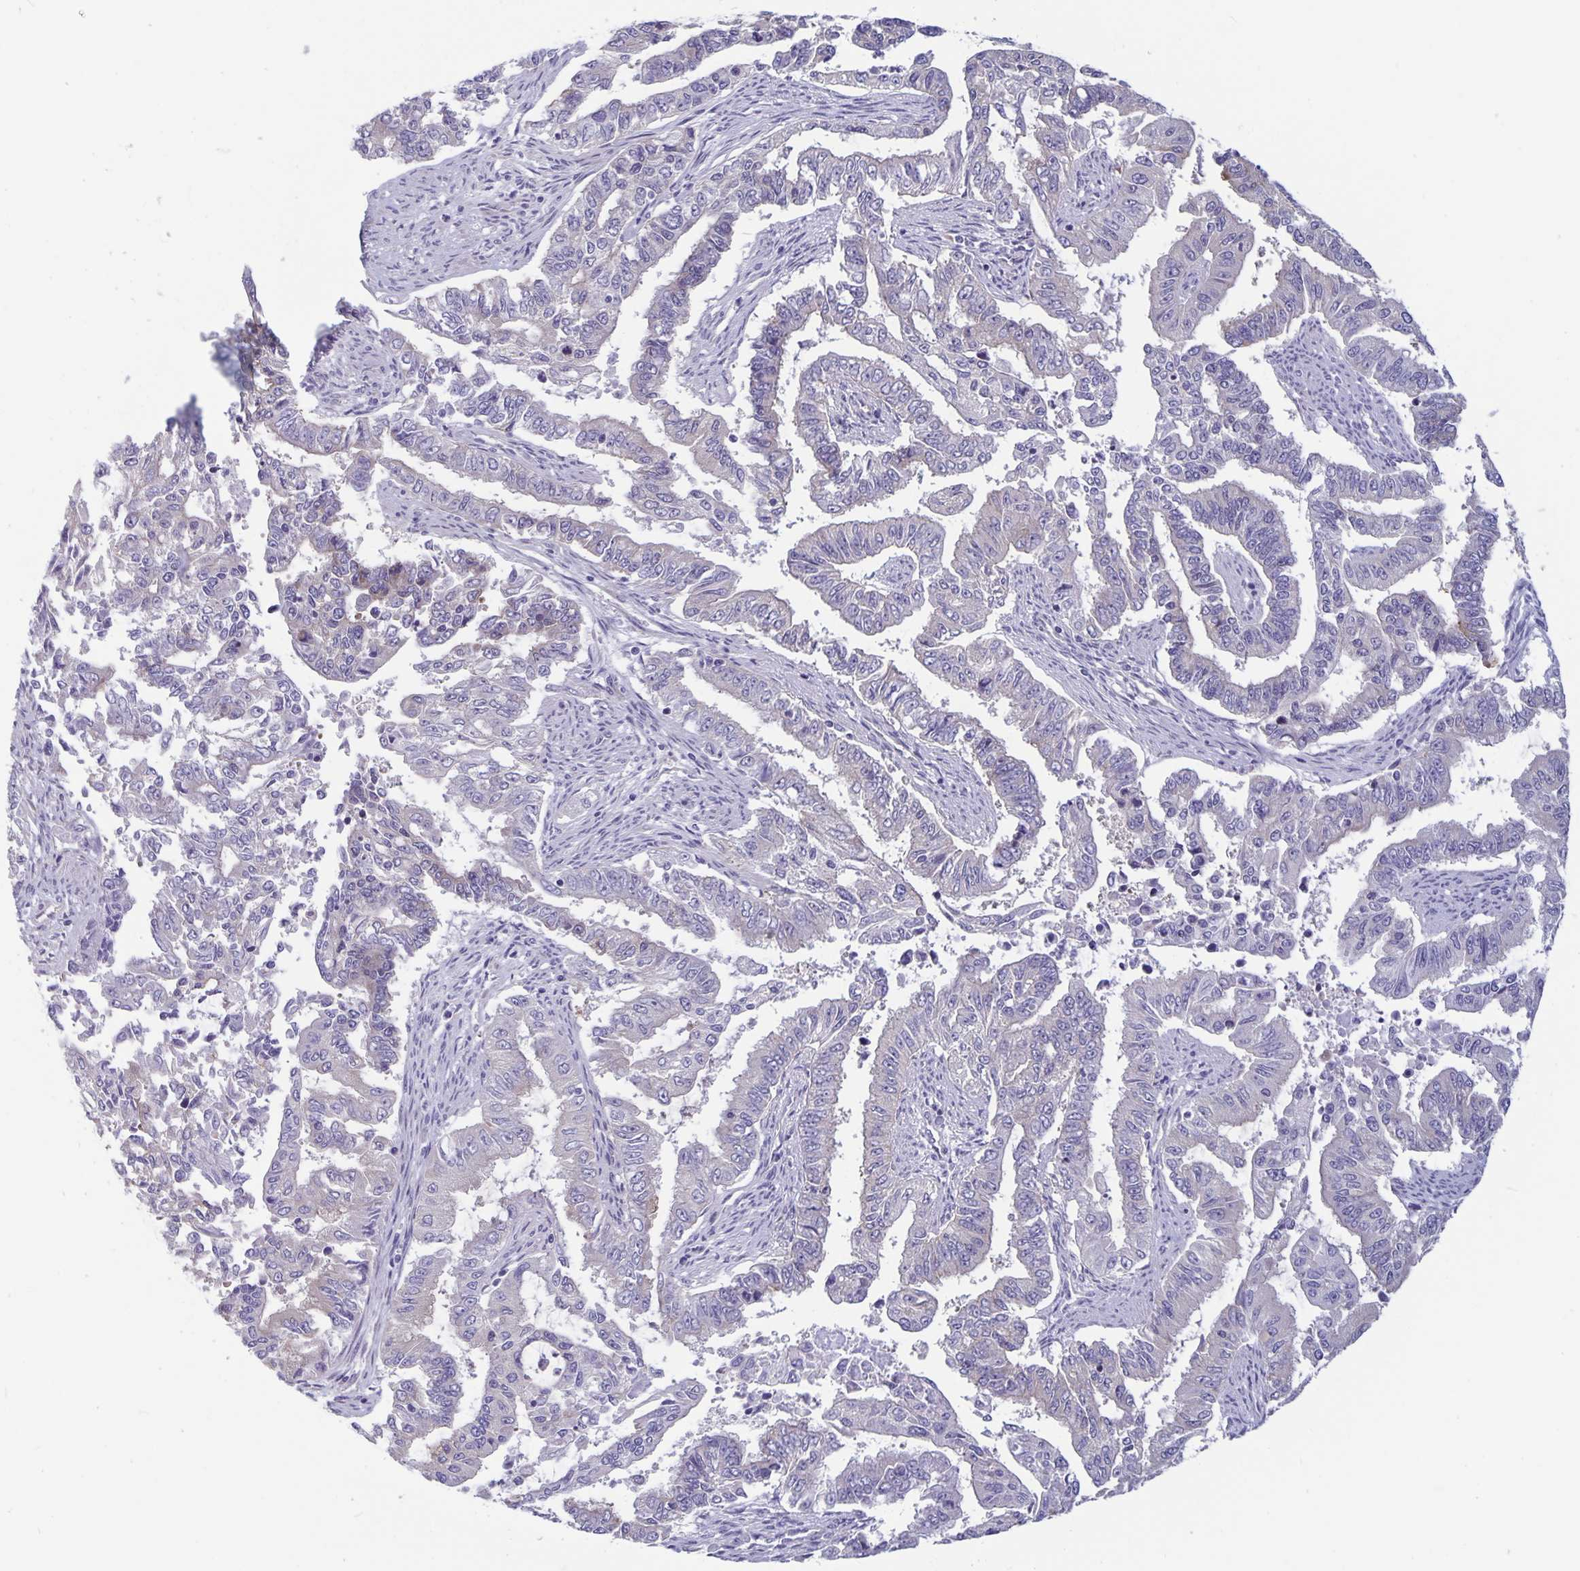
{"staining": {"intensity": "negative", "quantity": "none", "location": "none"}, "tissue": "endometrial cancer", "cell_type": "Tumor cells", "image_type": "cancer", "snomed": [{"axis": "morphology", "description": "Adenocarcinoma, NOS"}, {"axis": "topography", "description": "Uterus"}], "caption": "DAB (3,3'-diaminobenzidine) immunohistochemical staining of endometrial cancer (adenocarcinoma) reveals no significant staining in tumor cells.", "gene": "PLCB3", "patient": {"sex": "female", "age": 59}}